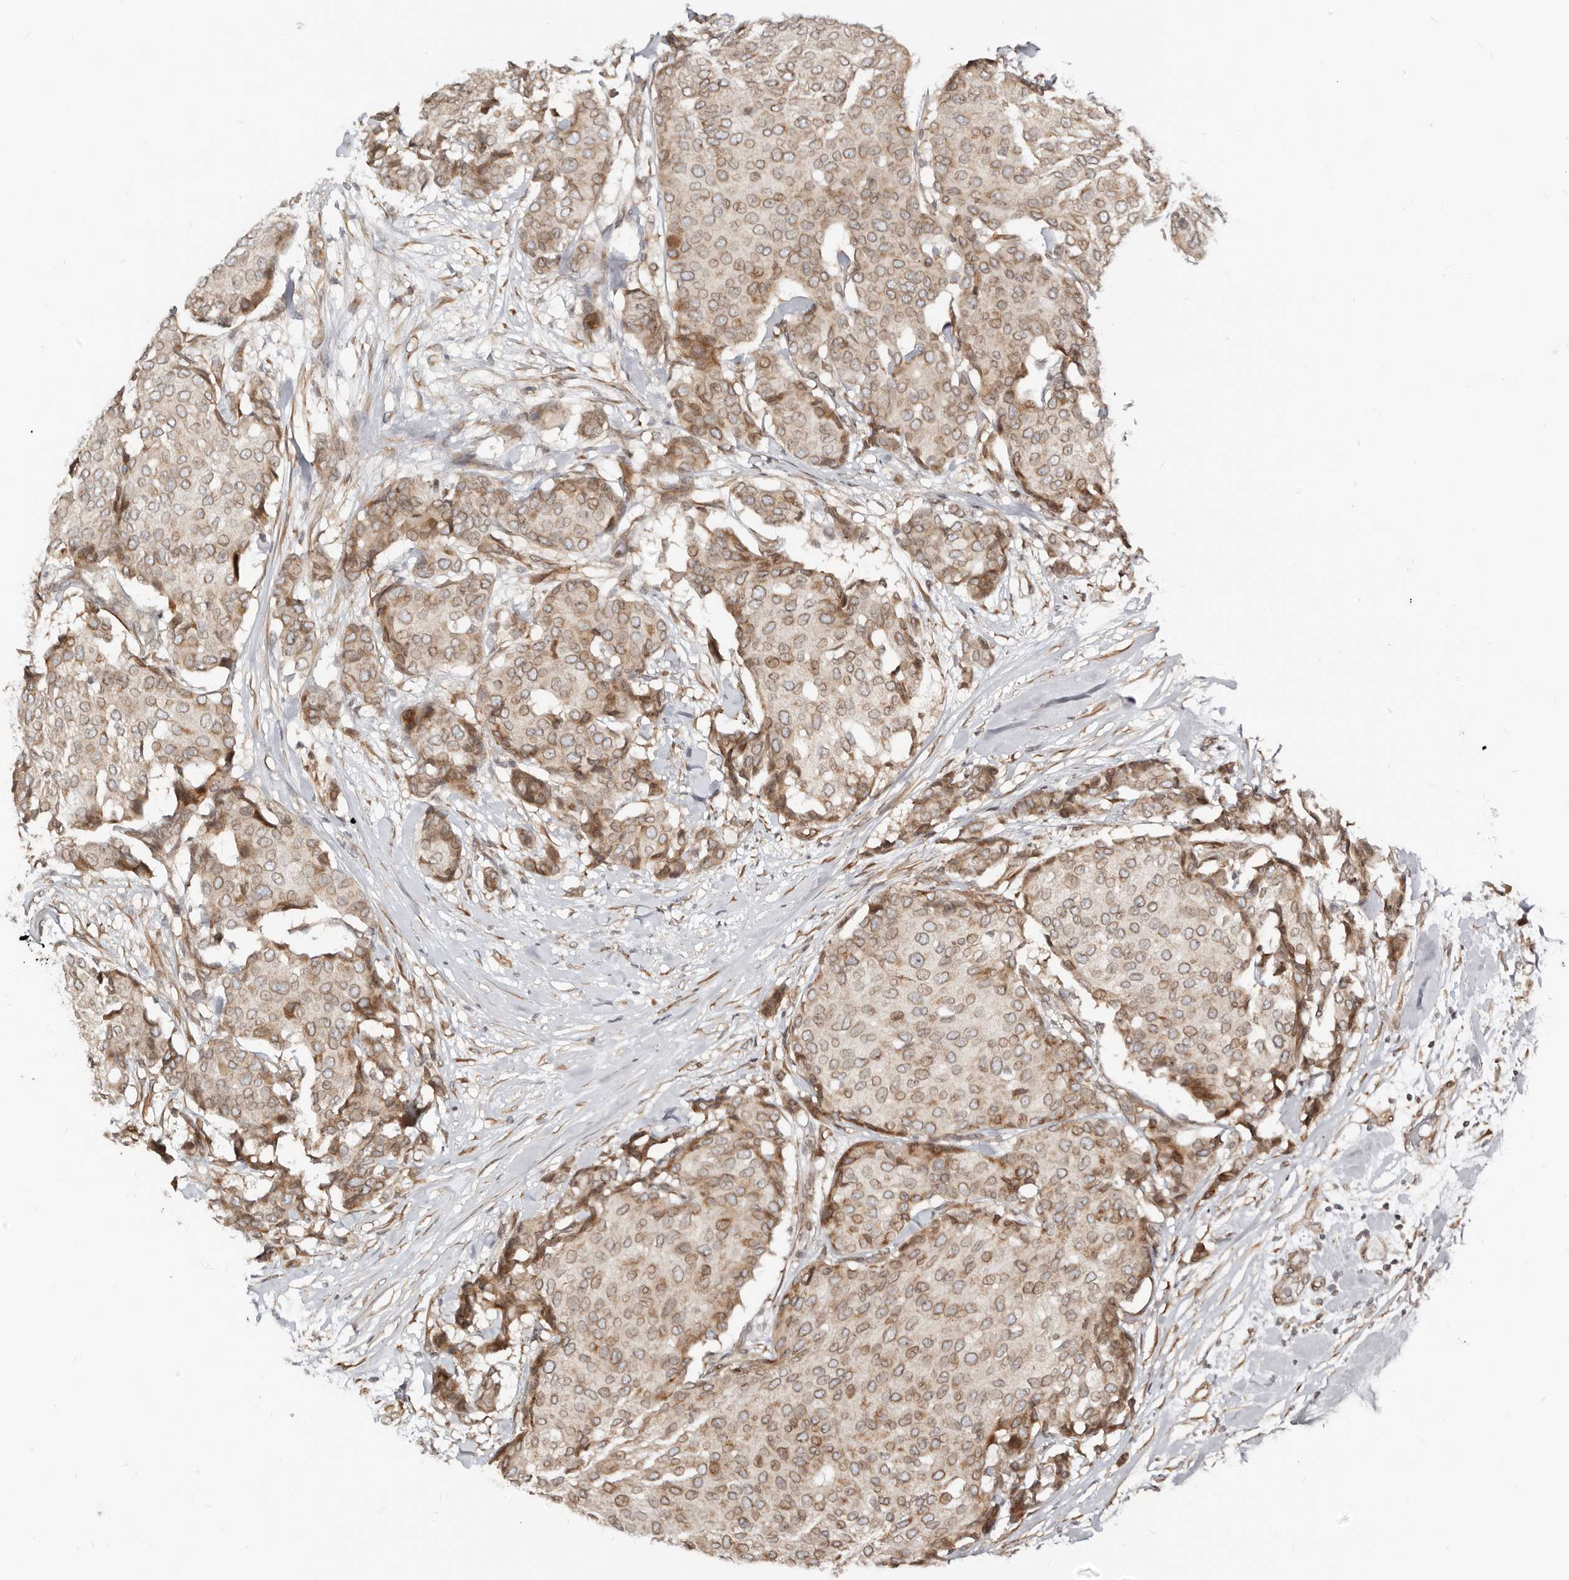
{"staining": {"intensity": "moderate", "quantity": ">75%", "location": "cytoplasmic/membranous,nuclear"}, "tissue": "breast cancer", "cell_type": "Tumor cells", "image_type": "cancer", "snomed": [{"axis": "morphology", "description": "Duct carcinoma"}, {"axis": "topography", "description": "Breast"}], "caption": "Tumor cells show moderate cytoplasmic/membranous and nuclear expression in approximately >75% of cells in breast cancer (intraductal carcinoma).", "gene": "NUP153", "patient": {"sex": "female", "age": 75}}